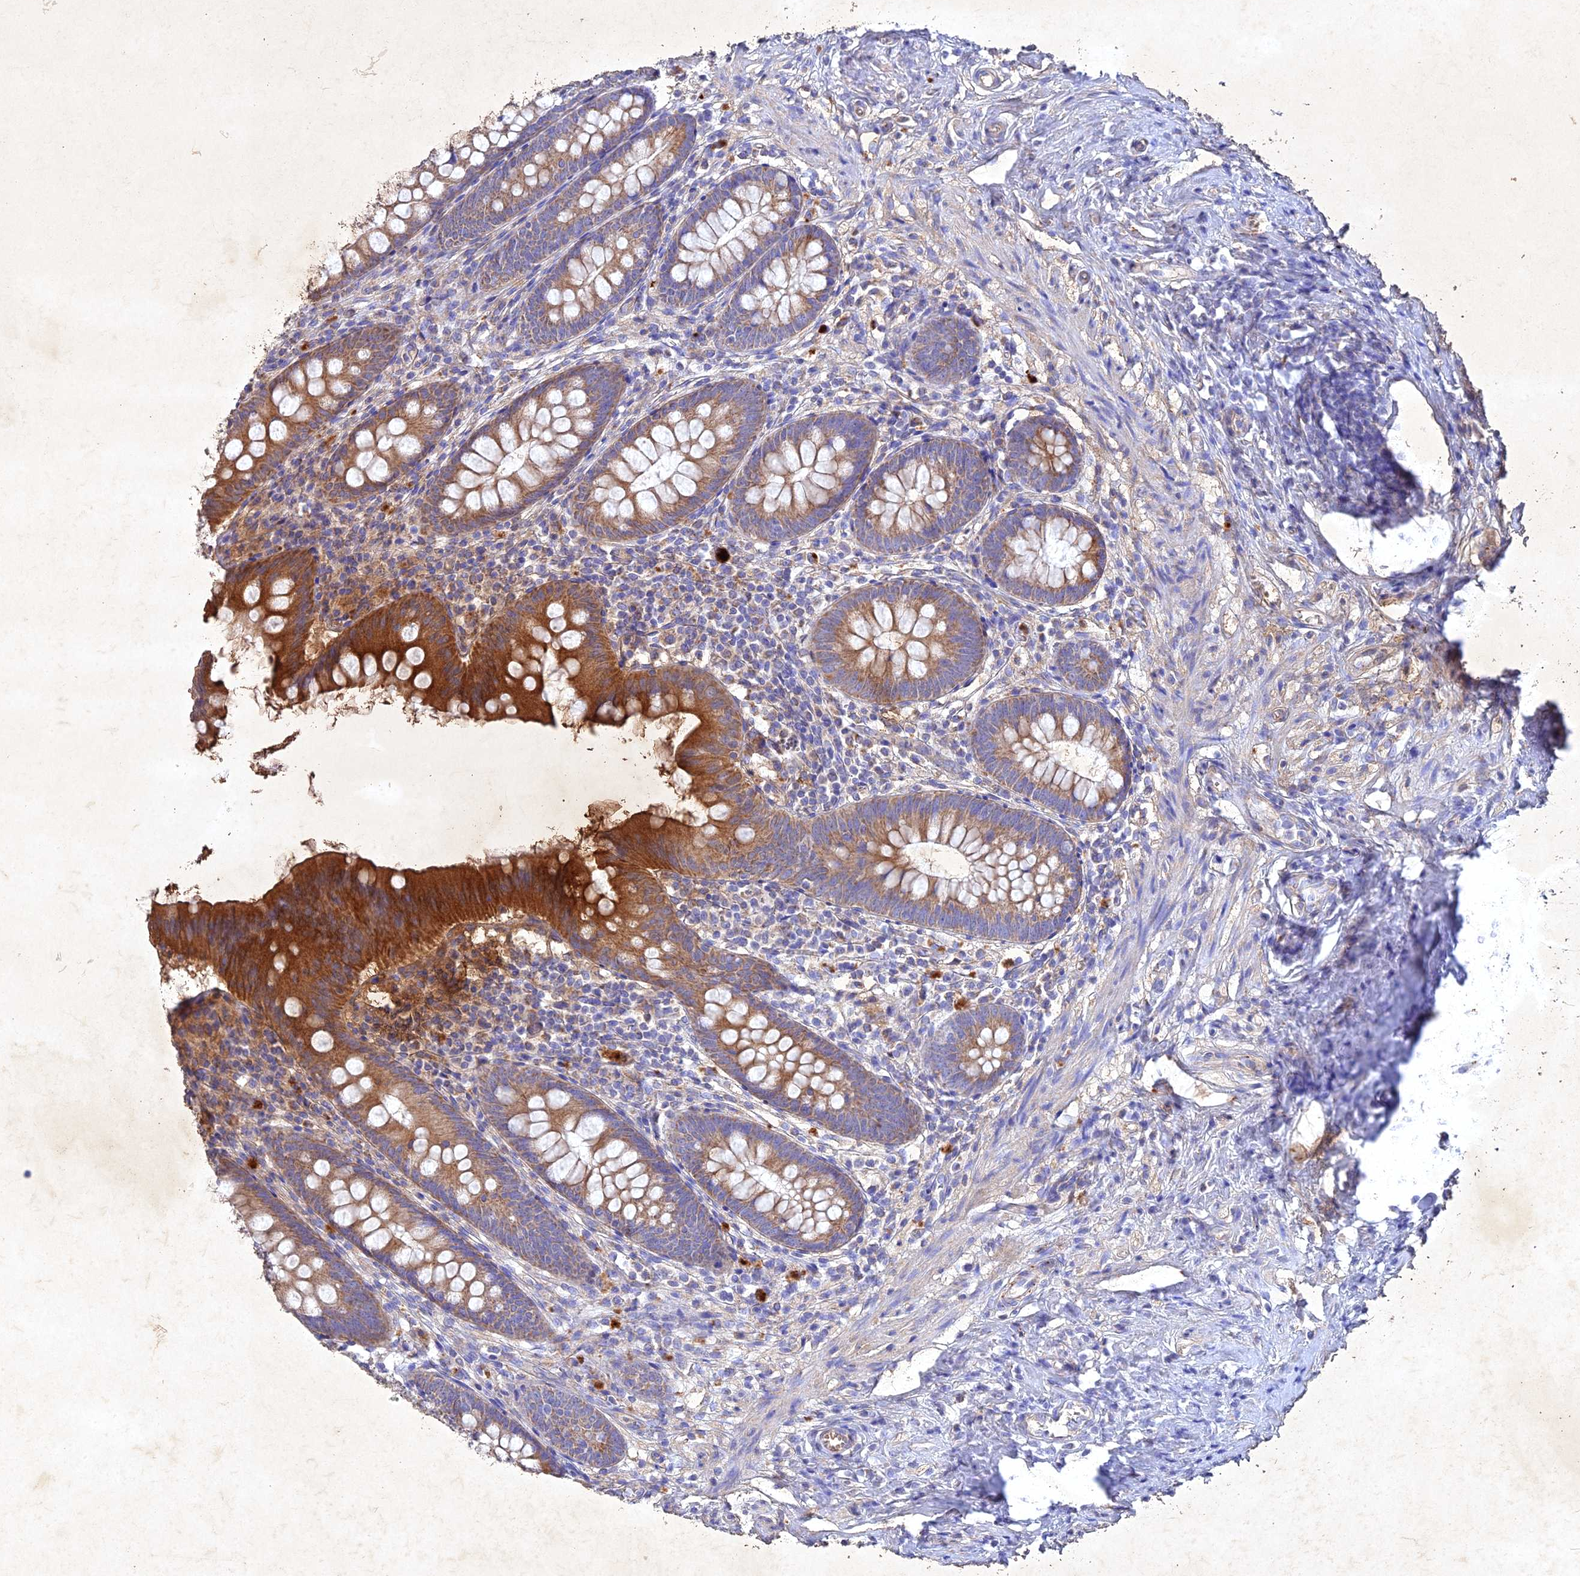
{"staining": {"intensity": "moderate", "quantity": ">75%", "location": "cytoplasmic/membranous"}, "tissue": "appendix", "cell_type": "Glandular cells", "image_type": "normal", "snomed": [{"axis": "morphology", "description": "Normal tissue, NOS"}, {"axis": "topography", "description": "Appendix"}], "caption": "Protein positivity by IHC shows moderate cytoplasmic/membranous staining in approximately >75% of glandular cells in normal appendix.", "gene": "NDUFV1", "patient": {"sex": "female", "age": 51}}